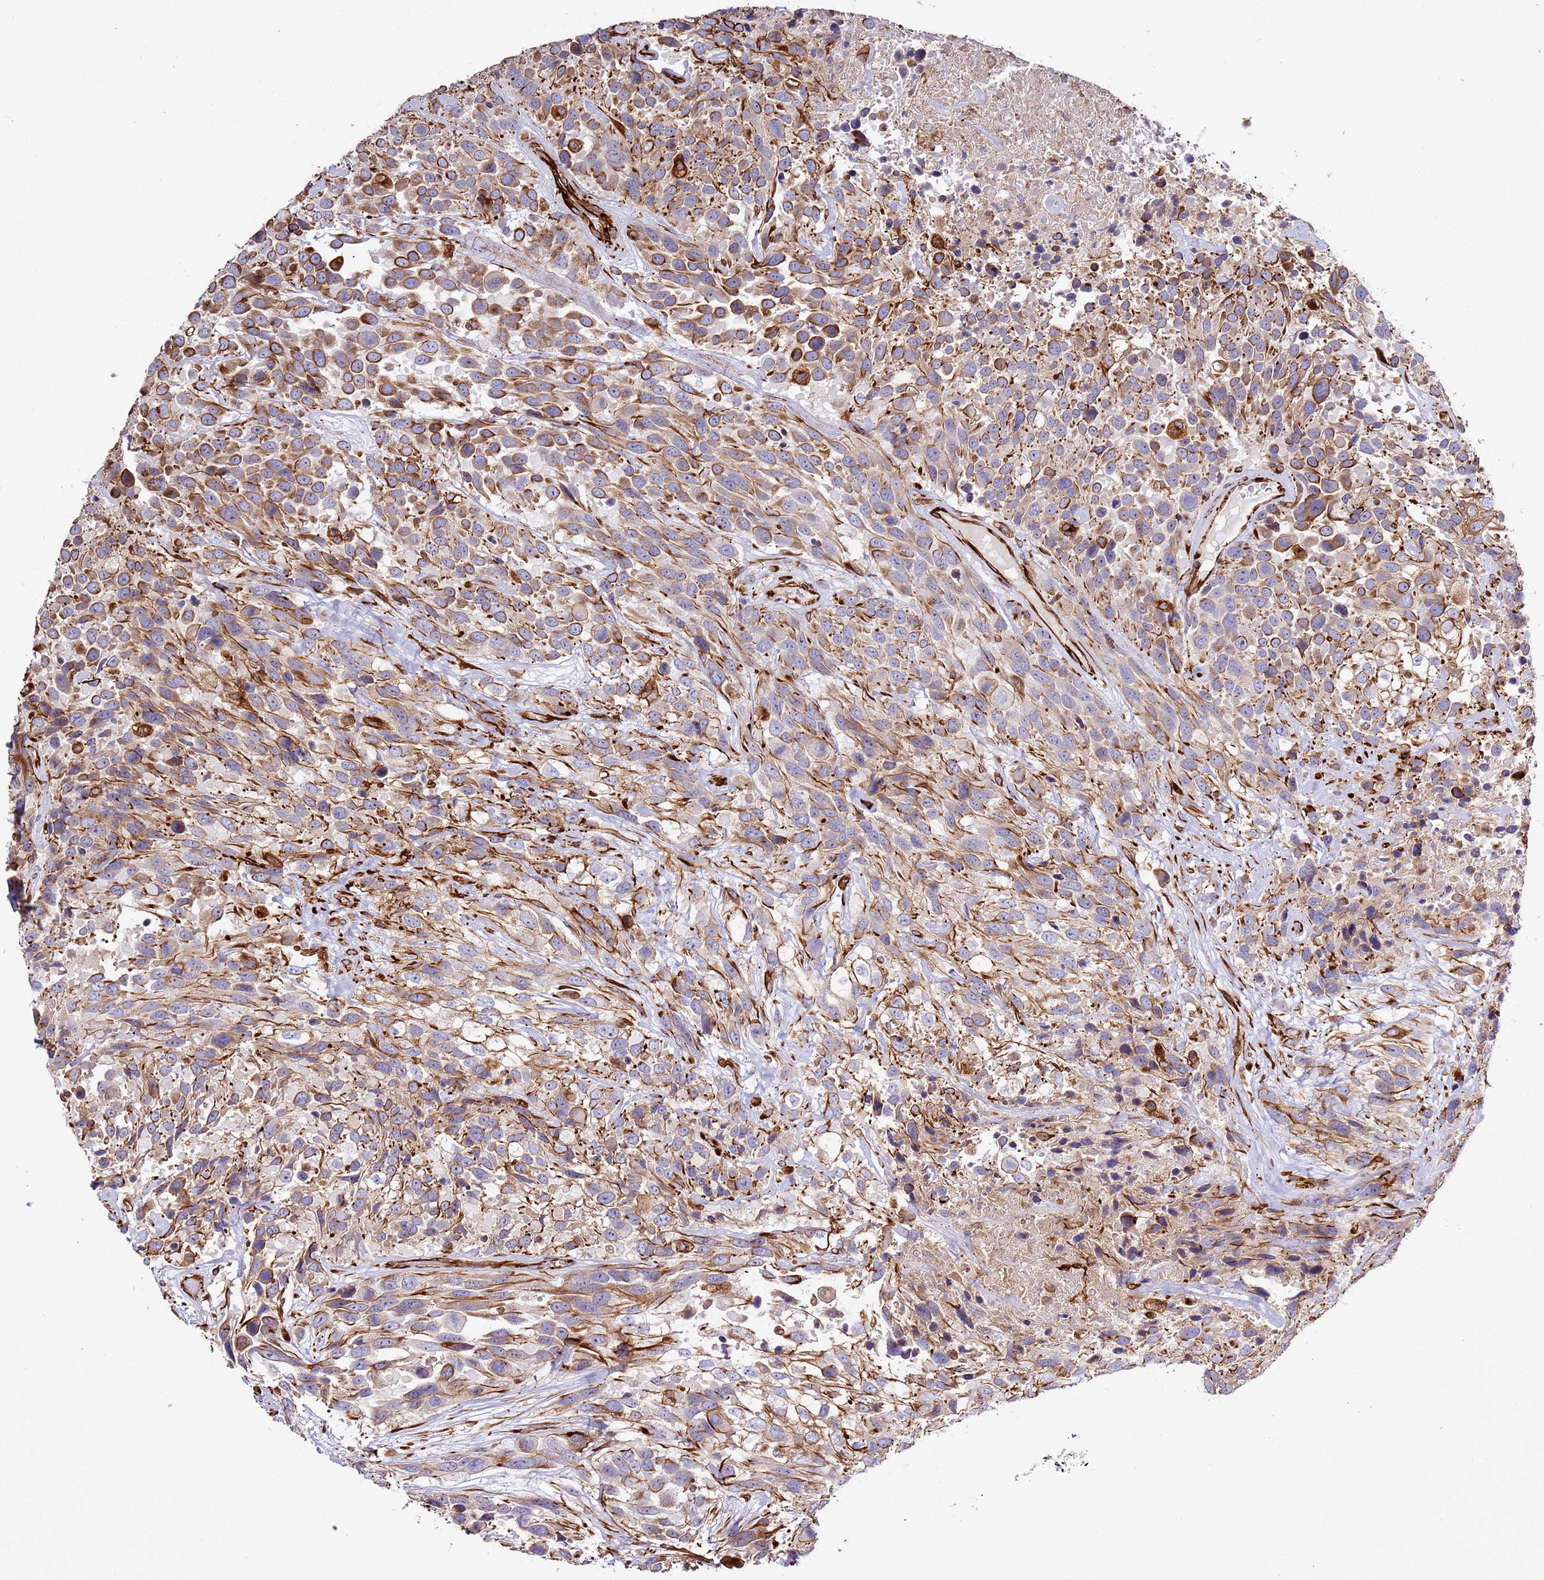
{"staining": {"intensity": "moderate", "quantity": "25%-75%", "location": "cytoplasmic/membranous"}, "tissue": "urothelial cancer", "cell_type": "Tumor cells", "image_type": "cancer", "snomed": [{"axis": "morphology", "description": "Urothelial carcinoma, High grade"}, {"axis": "topography", "description": "Urinary bladder"}], "caption": "Moderate cytoplasmic/membranous positivity for a protein is appreciated in about 25%-75% of tumor cells of high-grade urothelial carcinoma using IHC.", "gene": "MRGPRE", "patient": {"sex": "female", "age": 70}}